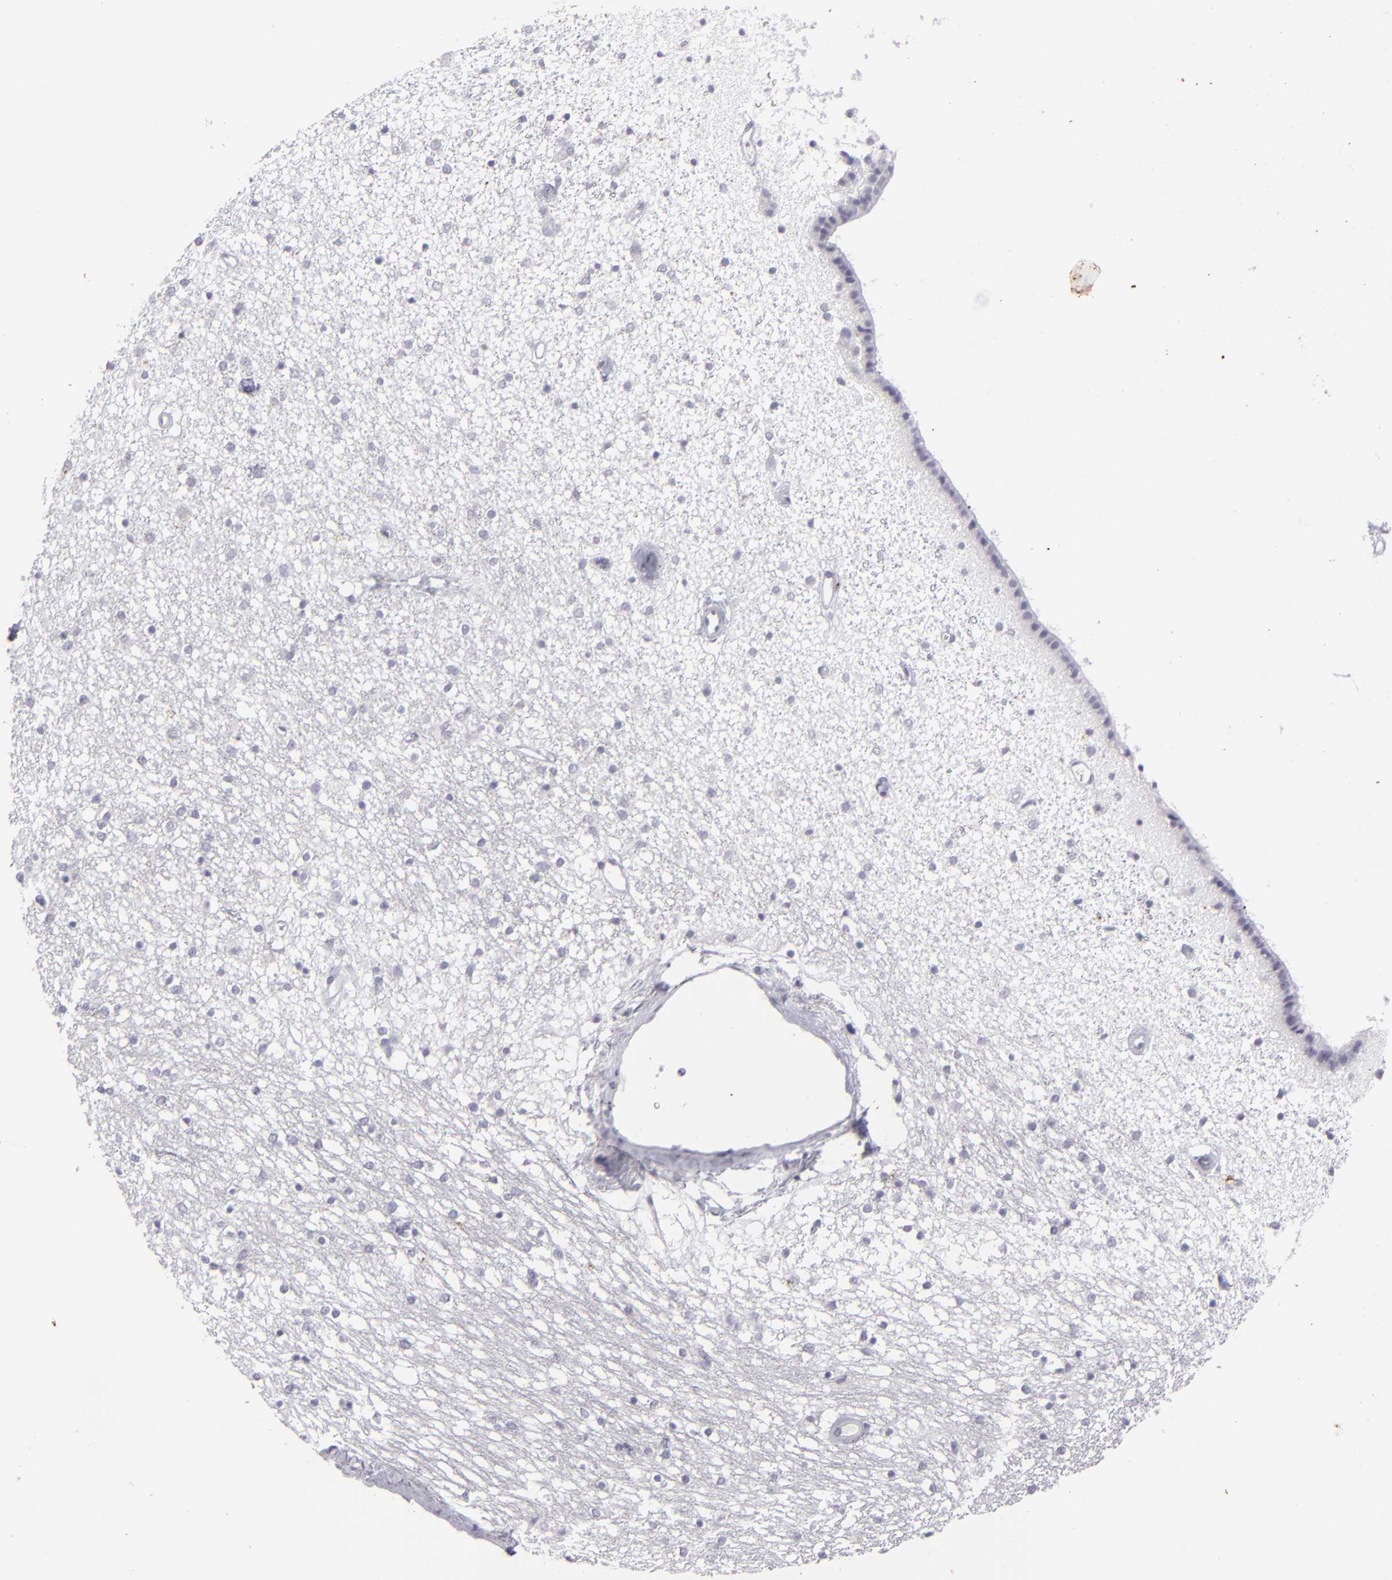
{"staining": {"intensity": "negative", "quantity": "none", "location": "none"}, "tissue": "caudate", "cell_type": "Glial cells", "image_type": "normal", "snomed": [{"axis": "morphology", "description": "Normal tissue, NOS"}, {"axis": "topography", "description": "Lateral ventricle wall"}], "caption": "IHC histopathology image of benign human caudate stained for a protein (brown), which displays no expression in glial cells.", "gene": "KRT1", "patient": {"sex": "female", "age": 54}}